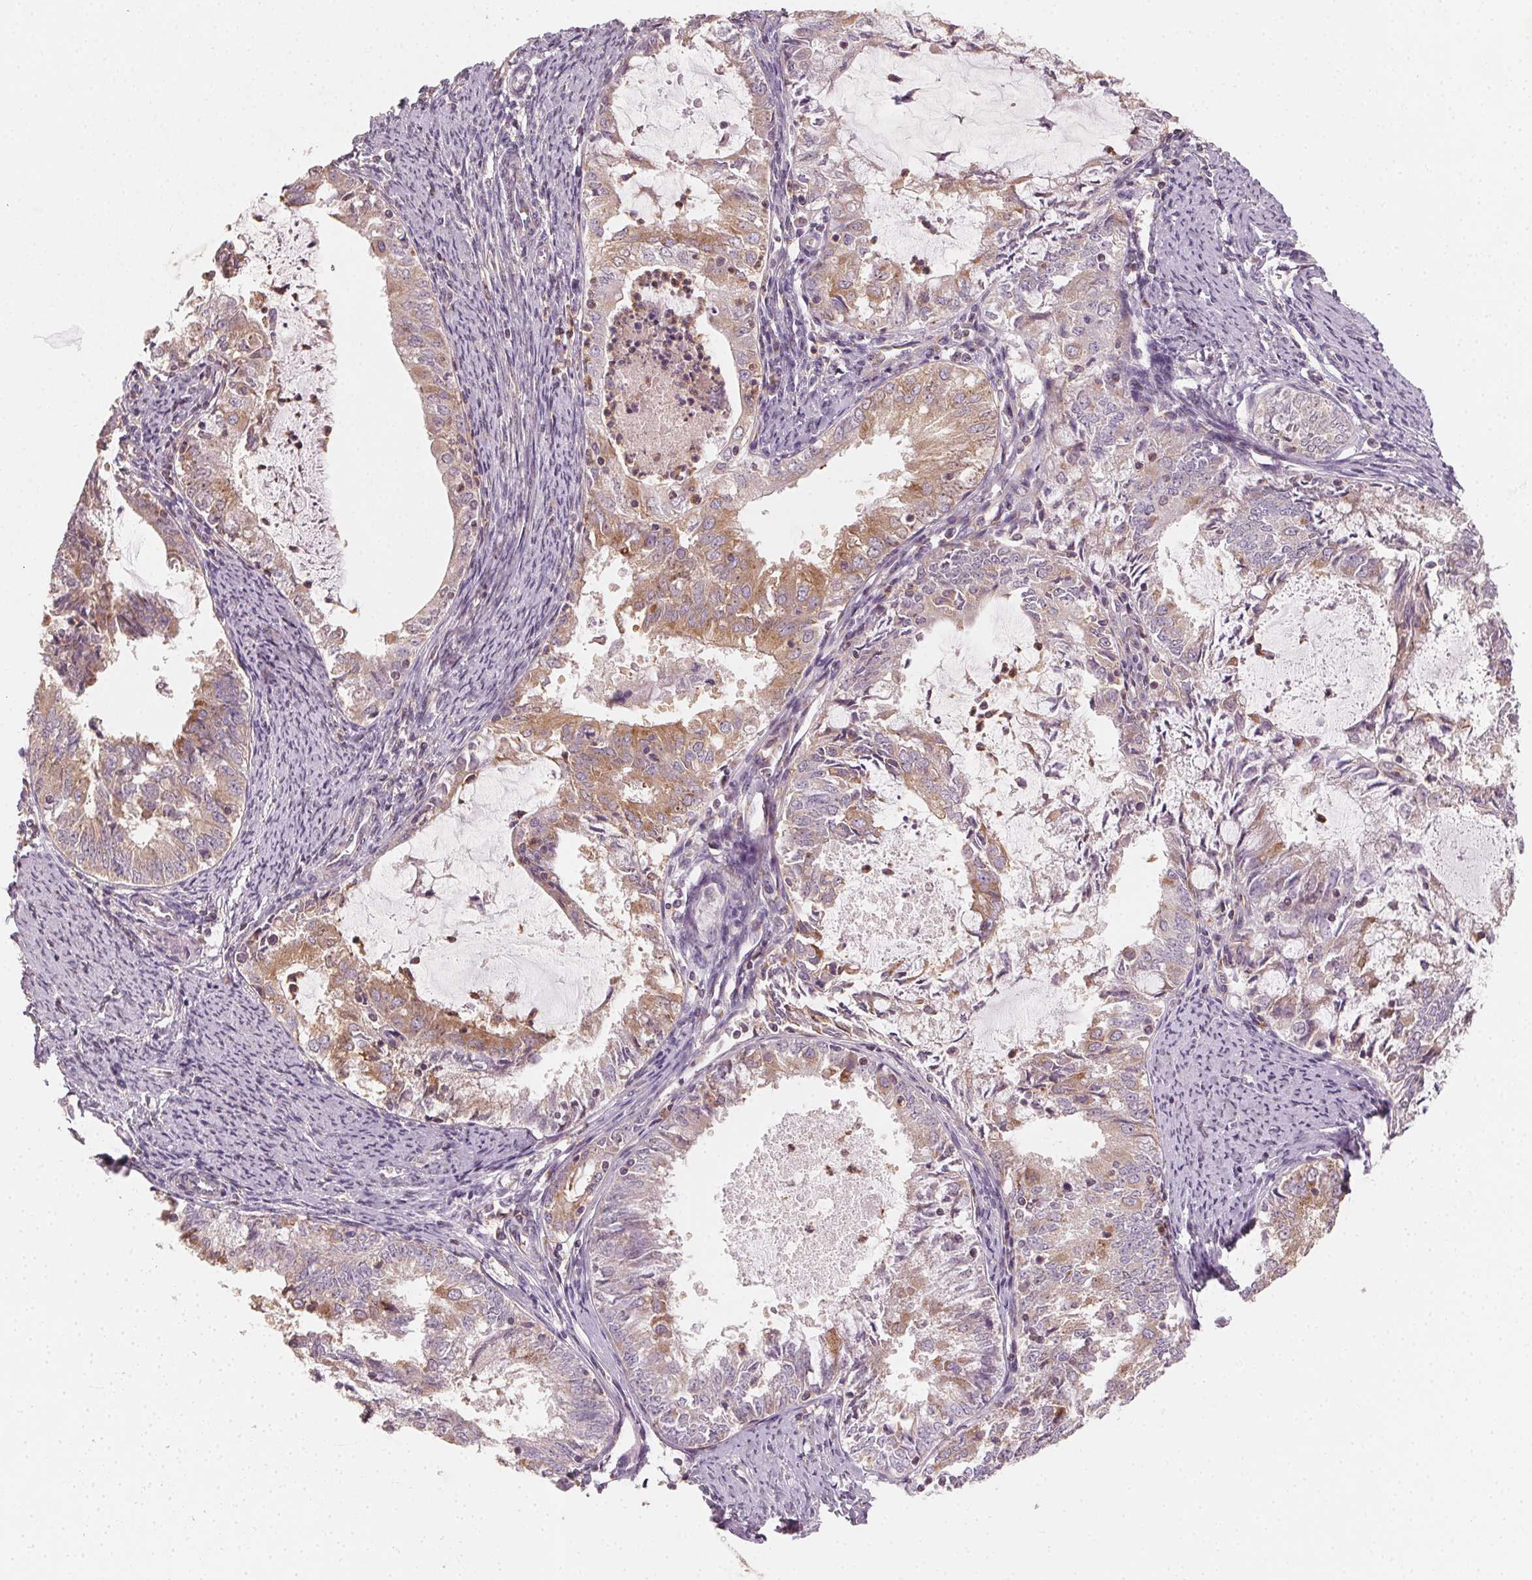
{"staining": {"intensity": "moderate", "quantity": ">75%", "location": "cytoplasmic/membranous"}, "tissue": "endometrial cancer", "cell_type": "Tumor cells", "image_type": "cancer", "snomed": [{"axis": "morphology", "description": "Adenocarcinoma, NOS"}, {"axis": "topography", "description": "Endometrium"}], "caption": "An immunohistochemistry micrograph of neoplastic tissue is shown. Protein staining in brown highlights moderate cytoplasmic/membranous positivity in endometrial adenocarcinoma within tumor cells.", "gene": "AP1S1", "patient": {"sex": "female", "age": 57}}